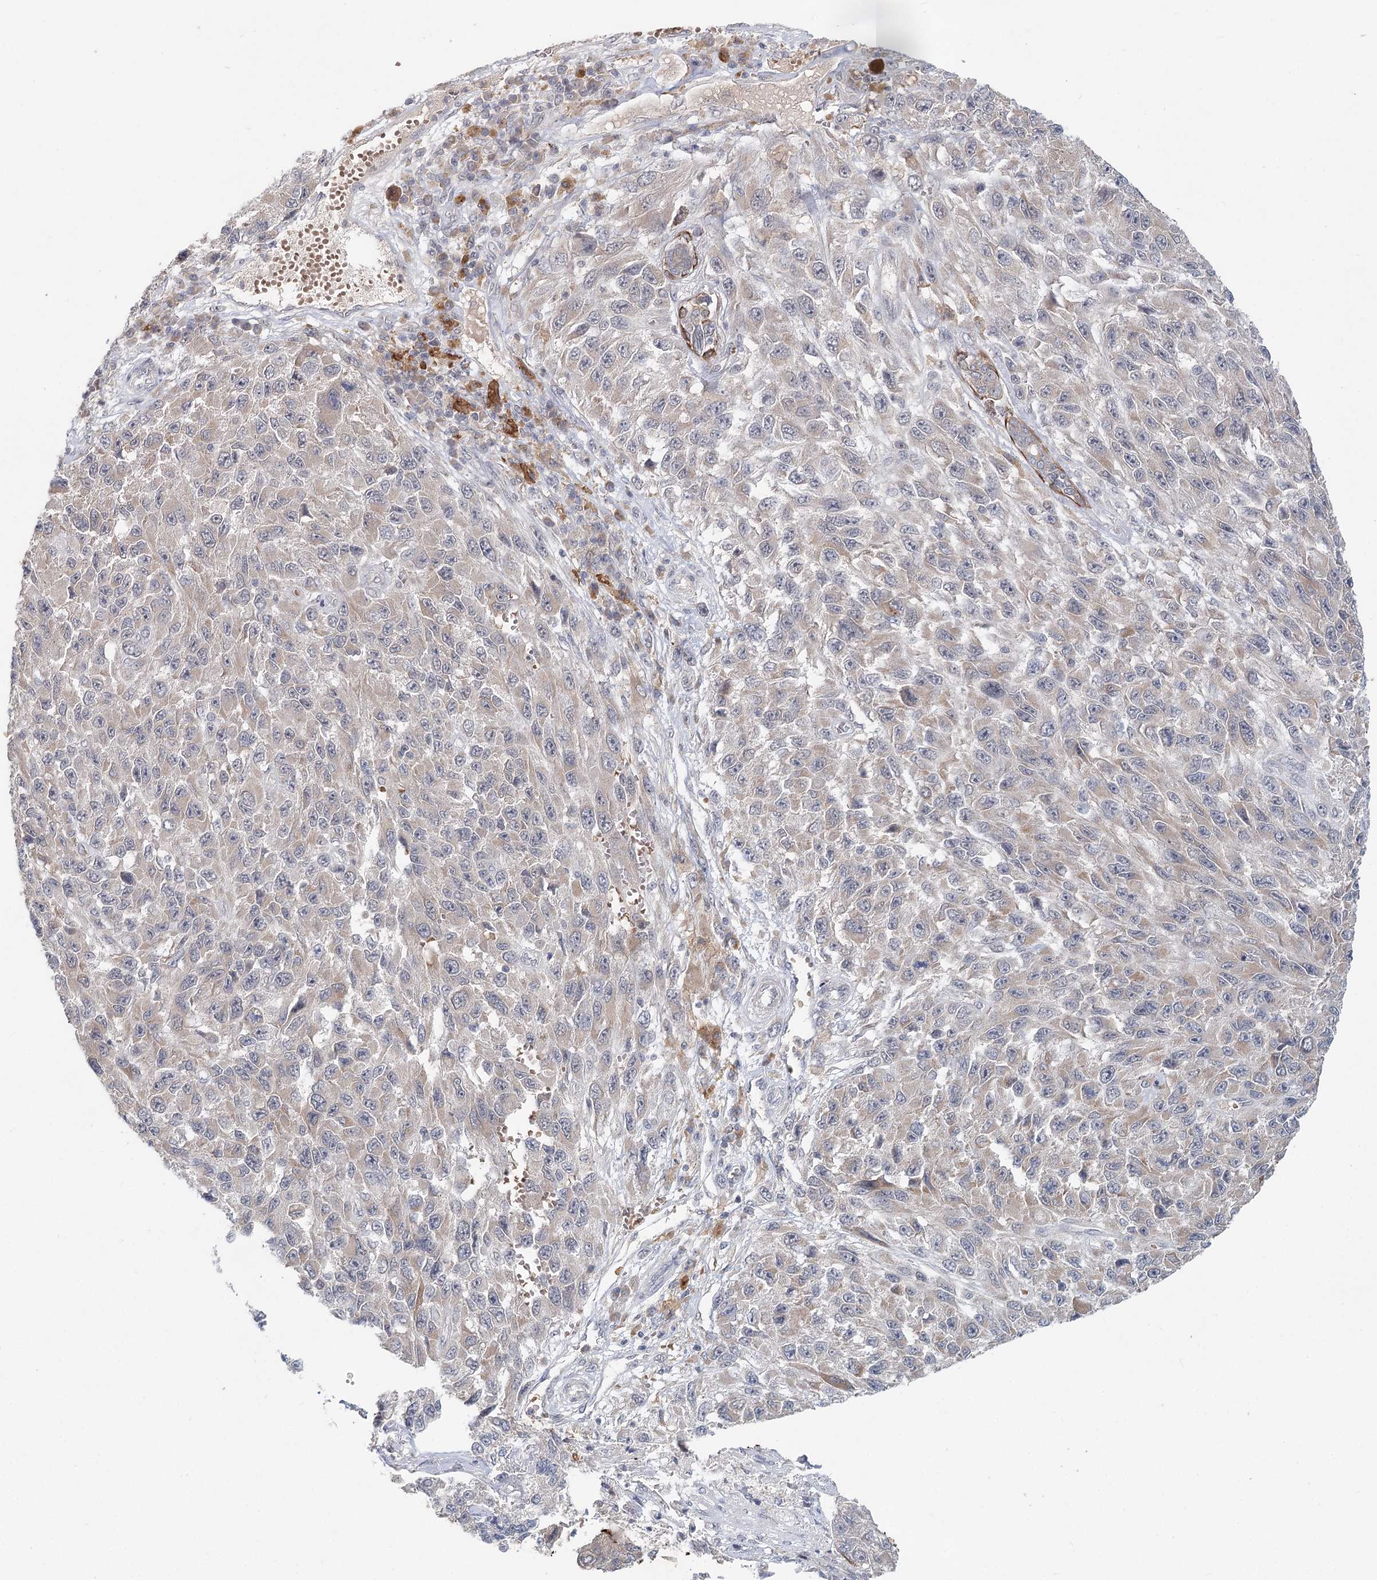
{"staining": {"intensity": "negative", "quantity": "none", "location": "none"}, "tissue": "melanoma", "cell_type": "Tumor cells", "image_type": "cancer", "snomed": [{"axis": "morphology", "description": "Normal tissue, NOS"}, {"axis": "morphology", "description": "Malignant melanoma, NOS"}, {"axis": "topography", "description": "Skin"}], "caption": "The micrograph displays no staining of tumor cells in malignant melanoma. (DAB (3,3'-diaminobenzidine) IHC with hematoxylin counter stain).", "gene": "FBXO7", "patient": {"sex": "female", "age": 96}}